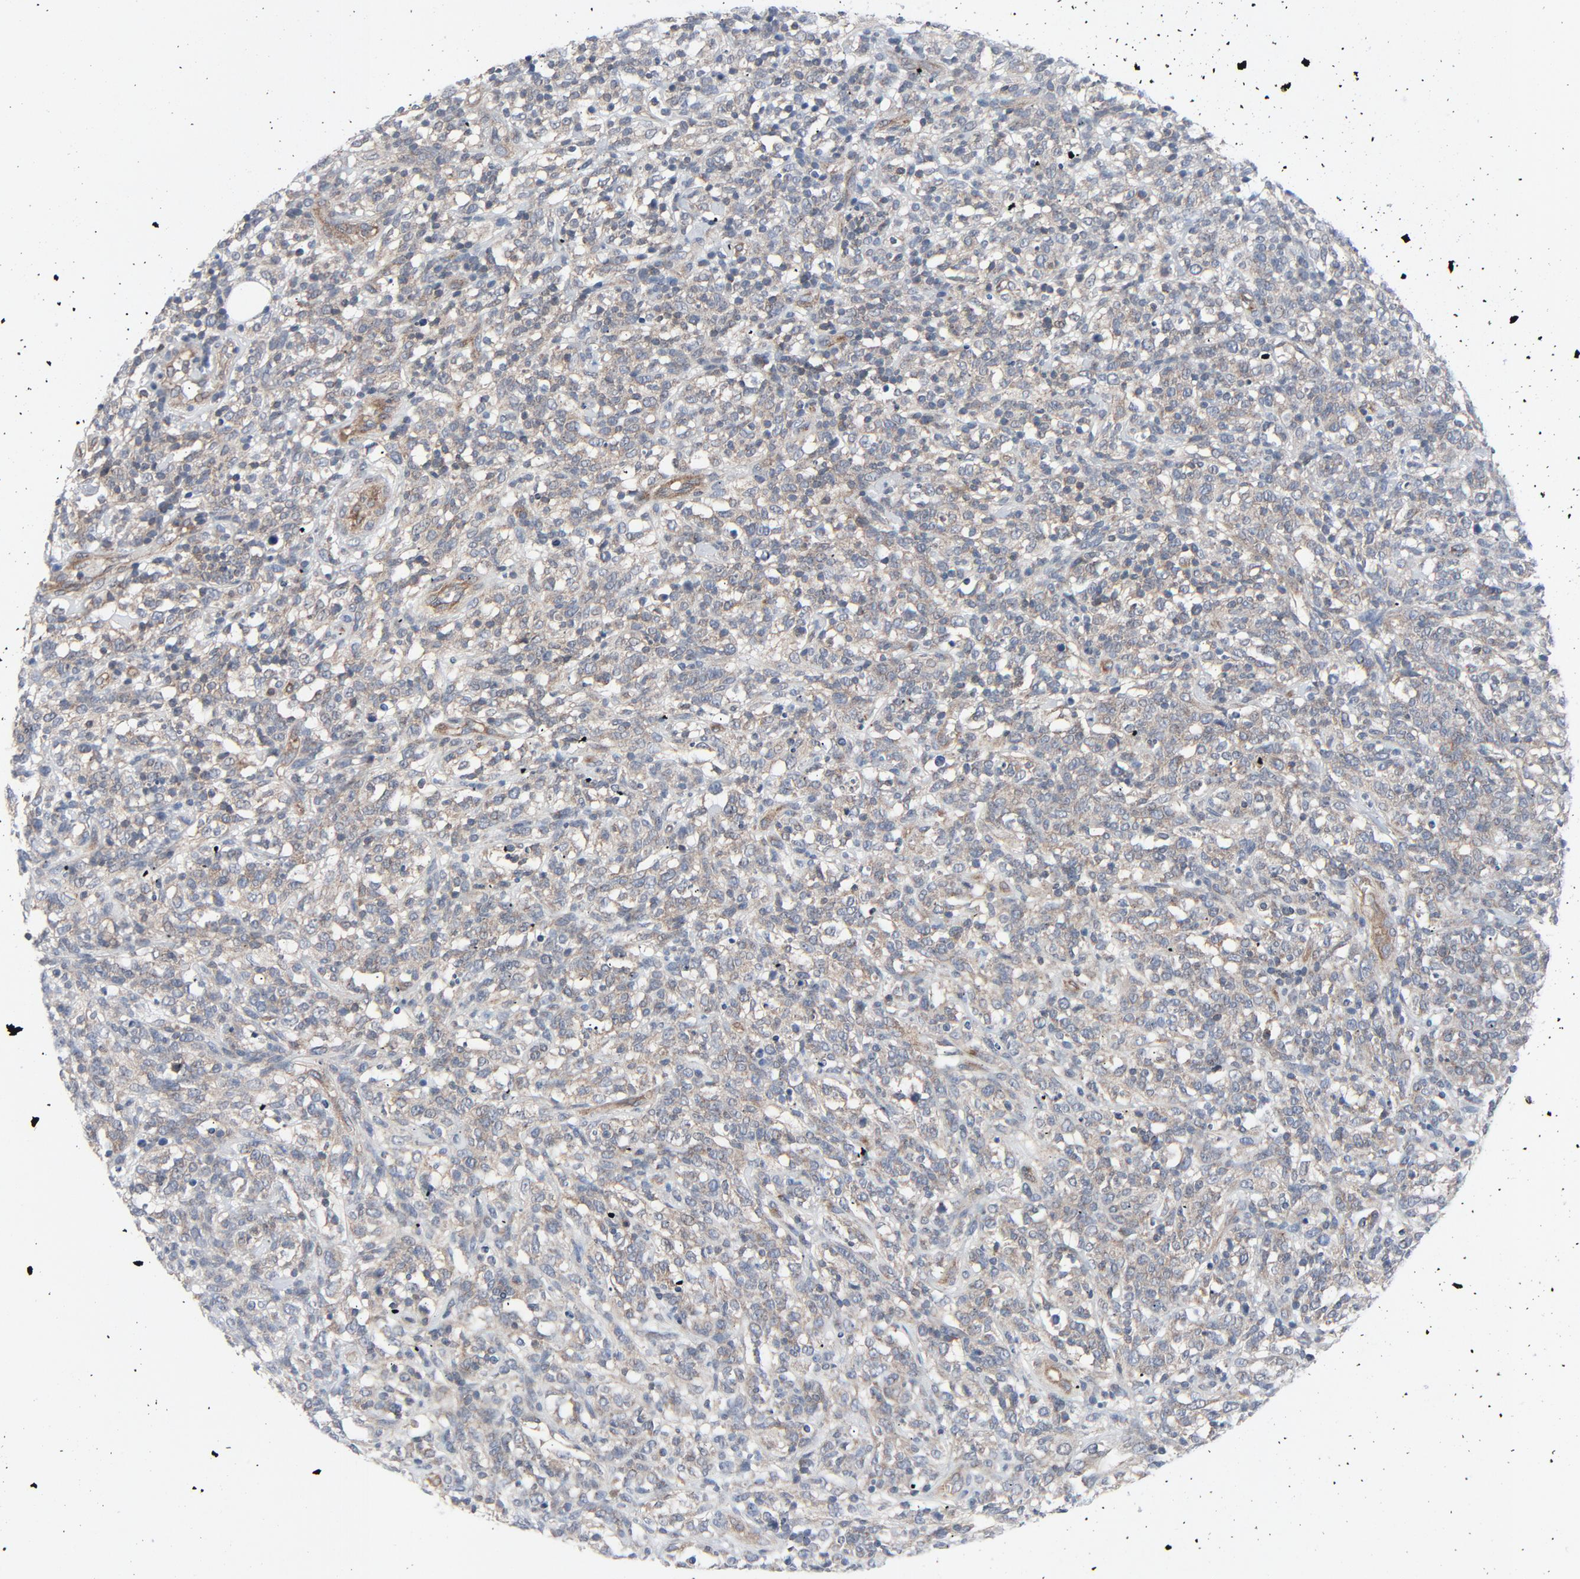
{"staining": {"intensity": "weak", "quantity": ">75%", "location": "cytoplasmic/membranous"}, "tissue": "lymphoma", "cell_type": "Tumor cells", "image_type": "cancer", "snomed": [{"axis": "morphology", "description": "Malignant lymphoma, non-Hodgkin's type, High grade"}, {"axis": "topography", "description": "Lymph node"}], "caption": "A high-resolution micrograph shows immunohistochemistry staining of high-grade malignant lymphoma, non-Hodgkin's type, which displays weak cytoplasmic/membranous staining in about >75% of tumor cells.", "gene": "TSG101", "patient": {"sex": "female", "age": 73}}